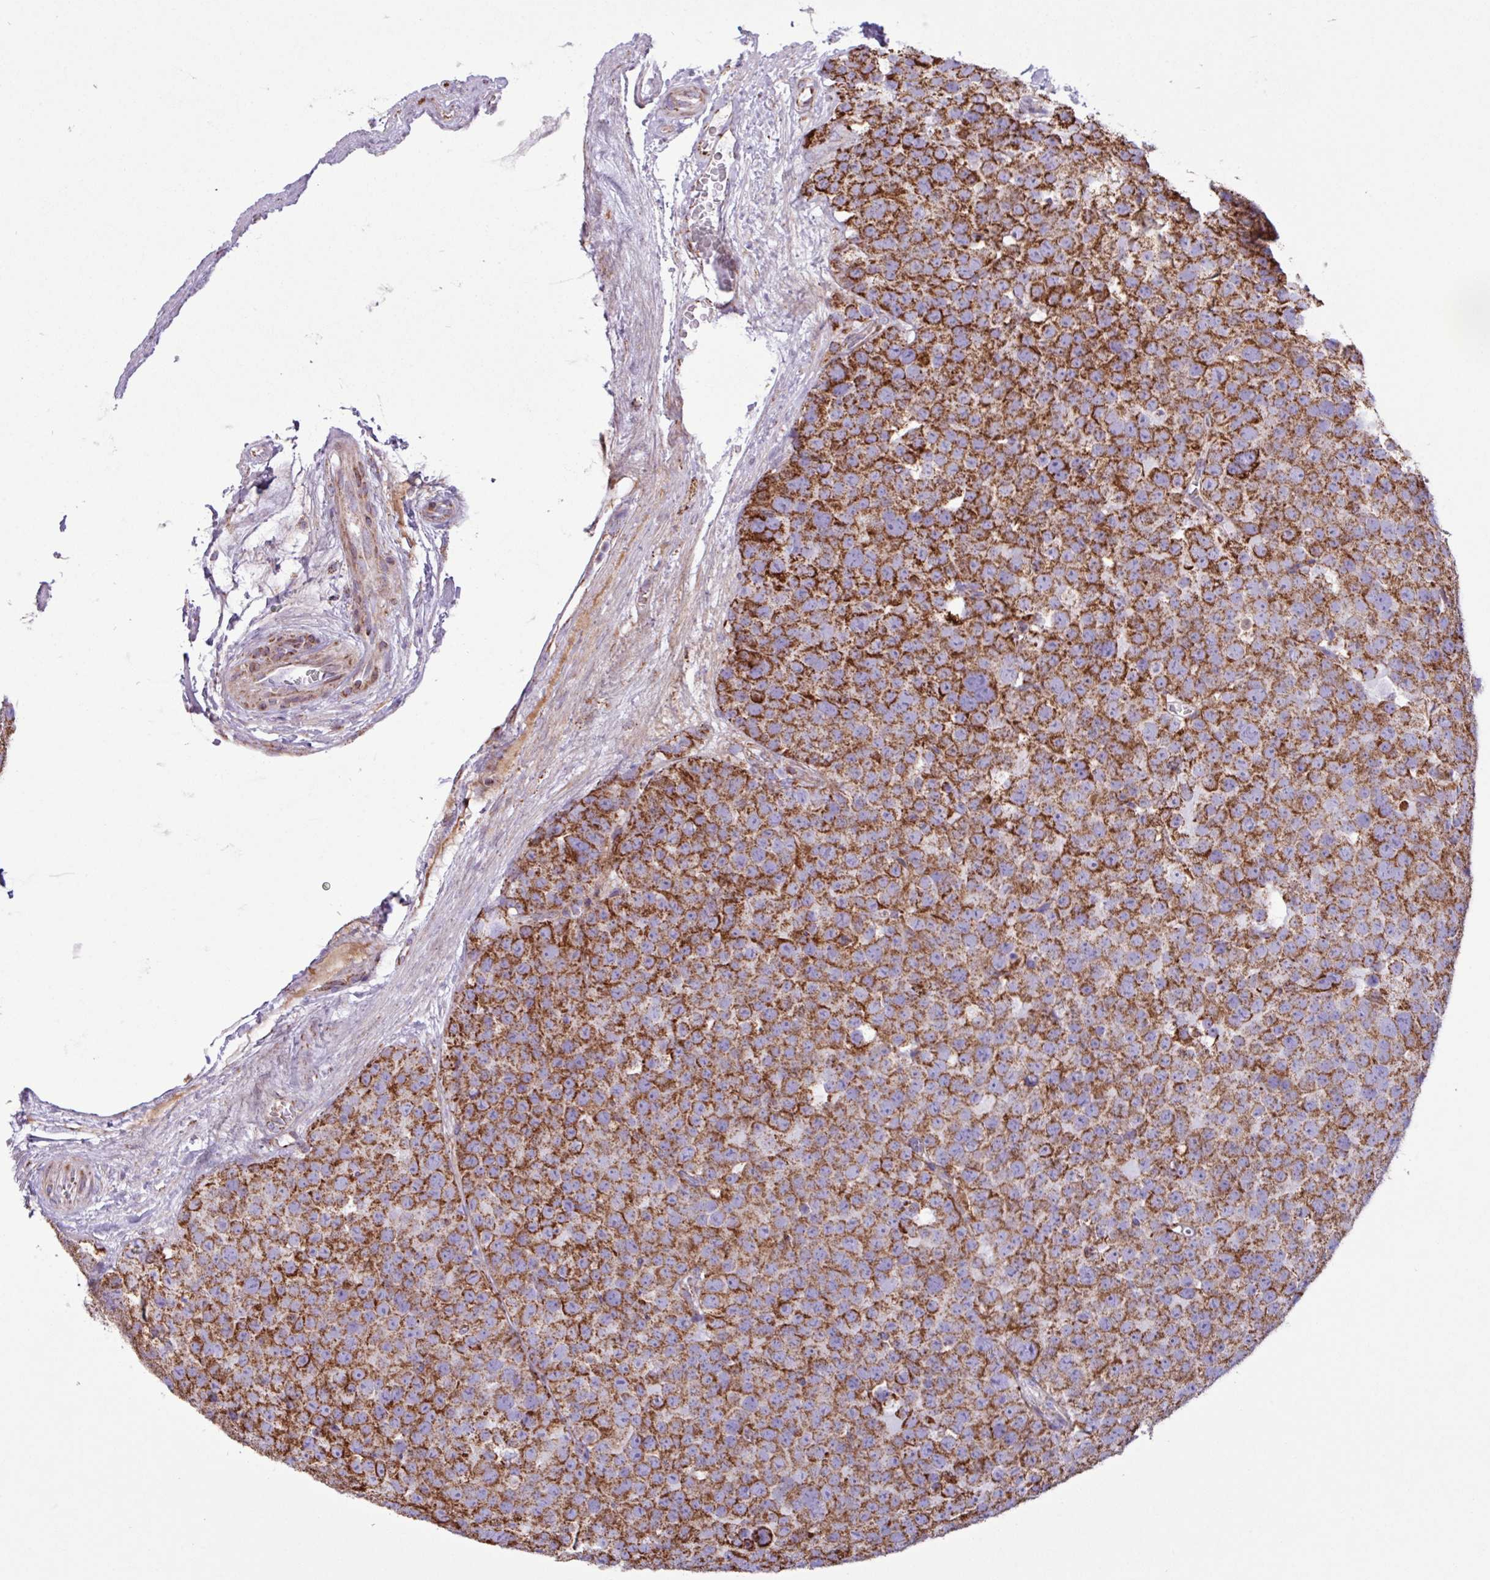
{"staining": {"intensity": "strong", "quantity": ">75%", "location": "cytoplasmic/membranous"}, "tissue": "testis cancer", "cell_type": "Tumor cells", "image_type": "cancer", "snomed": [{"axis": "morphology", "description": "Seminoma, NOS"}, {"axis": "topography", "description": "Testis"}], "caption": "Protein staining shows strong cytoplasmic/membranous positivity in about >75% of tumor cells in testis cancer (seminoma). Using DAB (3,3'-diaminobenzidine) (brown) and hematoxylin (blue) stains, captured at high magnification using brightfield microscopy.", "gene": "RTL3", "patient": {"sex": "male", "age": 71}}